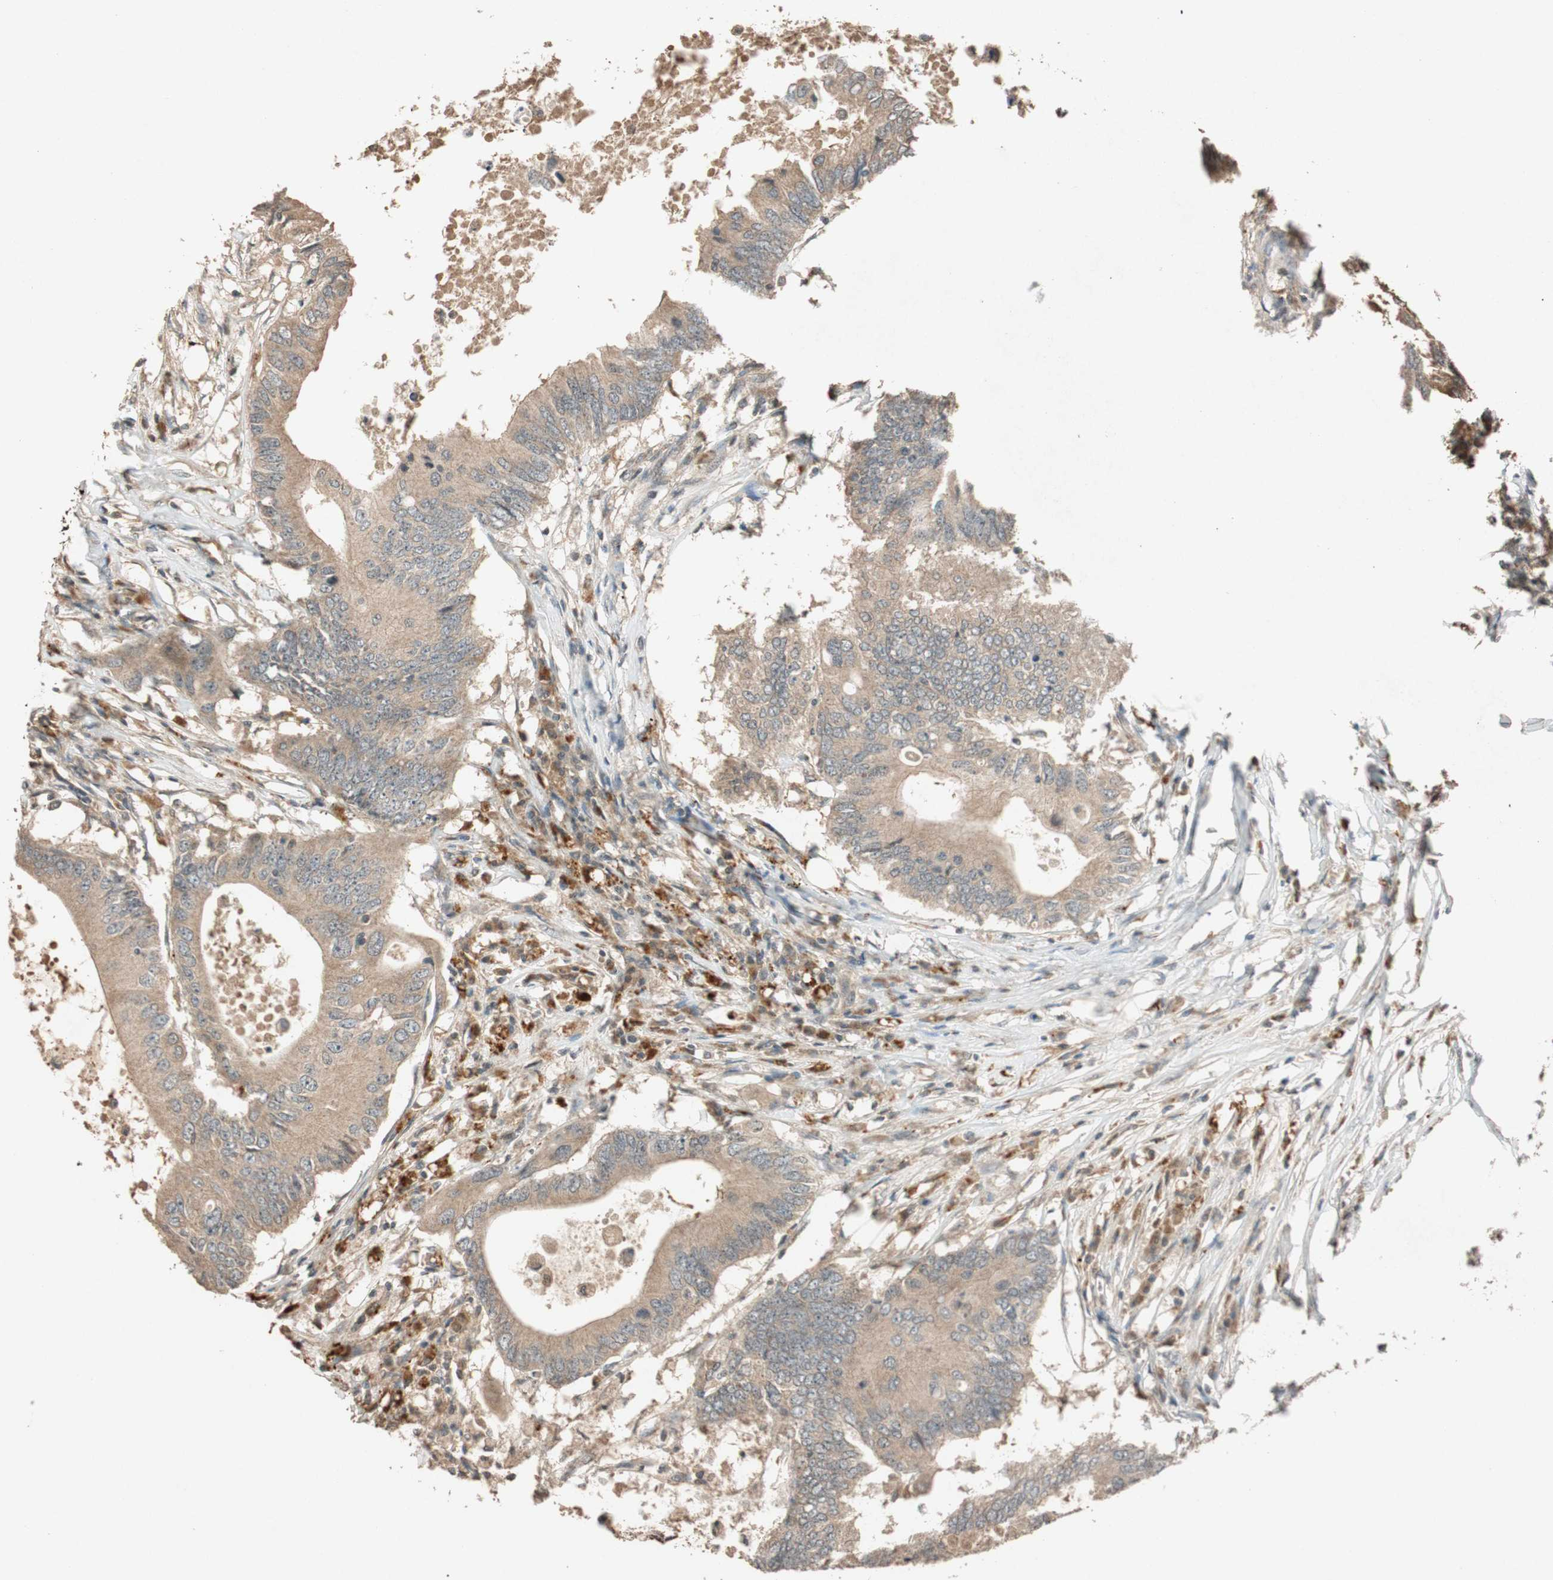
{"staining": {"intensity": "moderate", "quantity": ">75%", "location": "cytoplasmic/membranous"}, "tissue": "colorectal cancer", "cell_type": "Tumor cells", "image_type": "cancer", "snomed": [{"axis": "morphology", "description": "Adenocarcinoma, NOS"}, {"axis": "topography", "description": "Colon"}], "caption": "A medium amount of moderate cytoplasmic/membranous staining is identified in approximately >75% of tumor cells in colorectal cancer (adenocarcinoma) tissue.", "gene": "GLB1", "patient": {"sex": "male", "age": 71}}